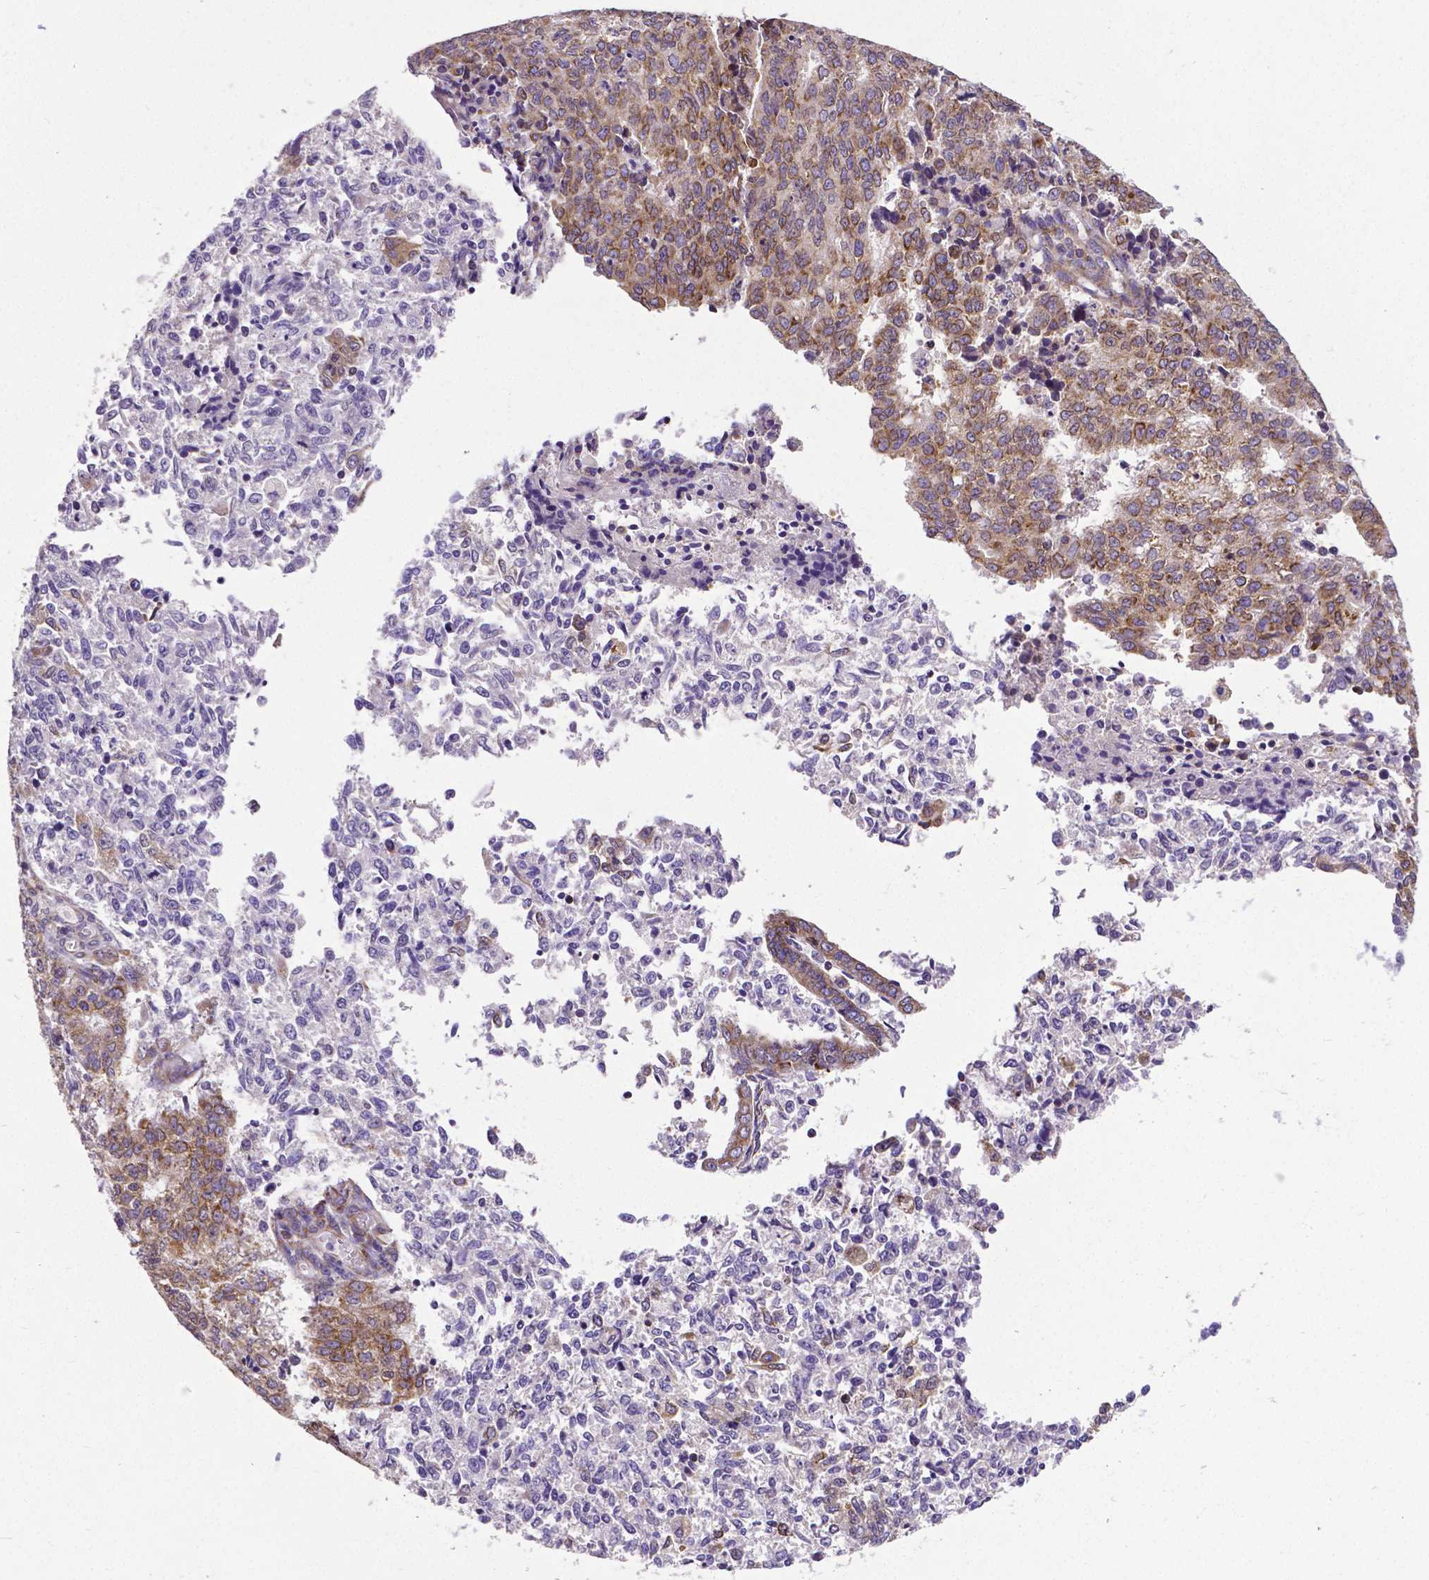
{"staining": {"intensity": "moderate", "quantity": "<25%", "location": "cytoplasmic/membranous"}, "tissue": "endometrial cancer", "cell_type": "Tumor cells", "image_type": "cancer", "snomed": [{"axis": "morphology", "description": "Adenocarcinoma, NOS"}, {"axis": "topography", "description": "Endometrium"}], "caption": "High-power microscopy captured an immunohistochemistry (IHC) histopathology image of endometrial cancer (adenocarcinoma), revealing moderate cytoplasmic/membranous staining in approximately <25% of tumor cells. (IHC, brightfield microscopy, high magnification).", "gene": "MTDH", "patient": {"sex": "female", "age": 50}}